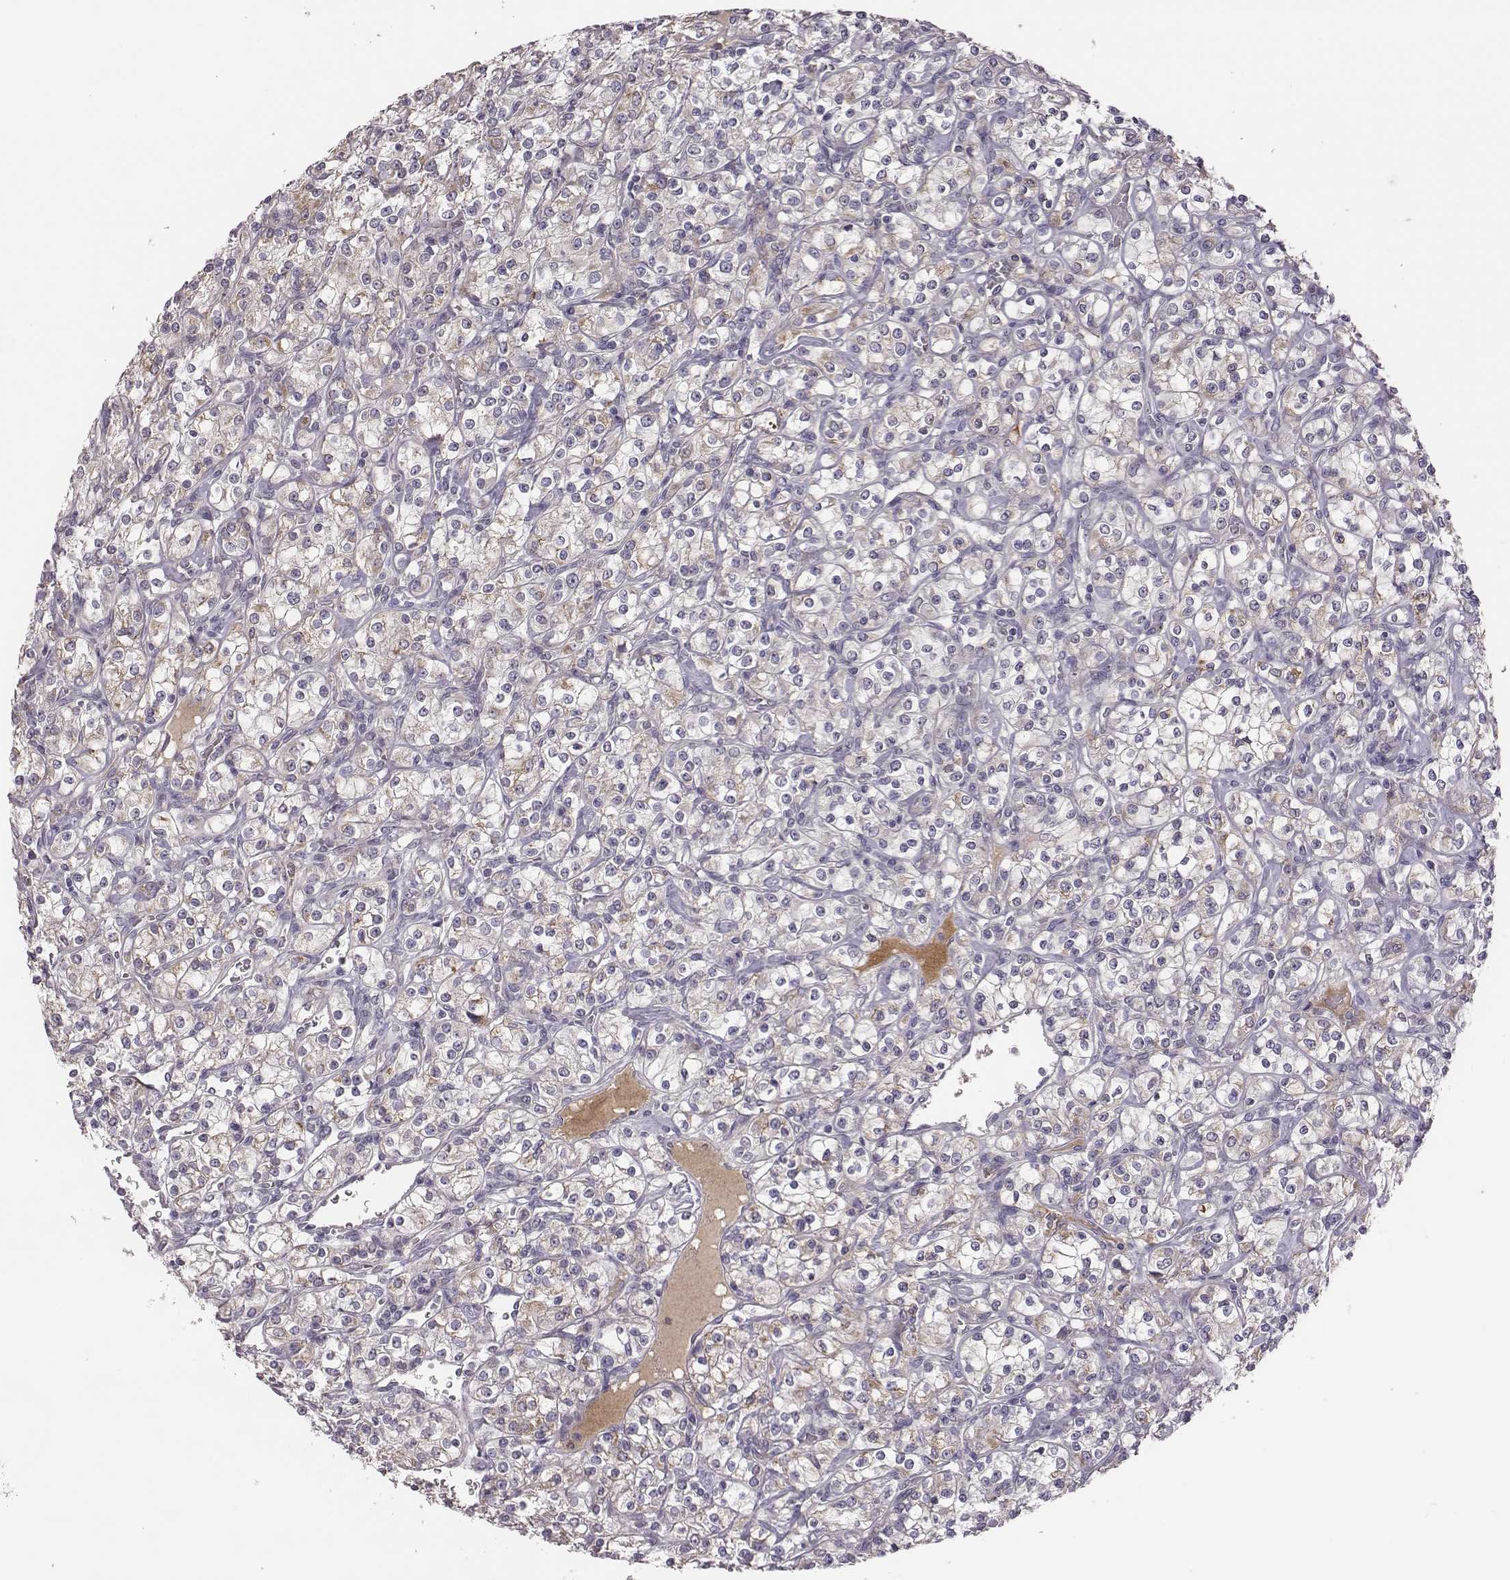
{"staining": {"intensity": "negative", "quantity": "none", "location": "none"}, "tissue": "renal cancer", "cell_type": "Tumor cells", "image_type": "cancer", "snomed": [{"axis": "morphology", "description": "Adenocarcinoma, NOS"}, {"axis": "topography", "description": "Kidney"}], "caption": "The immunohistochemistry image has no significant staining in tumor cells of renal cancer (adenocarcinoma) tissue.", "gene": "KMO", "patient": {"sex": "male", "age": 77}}